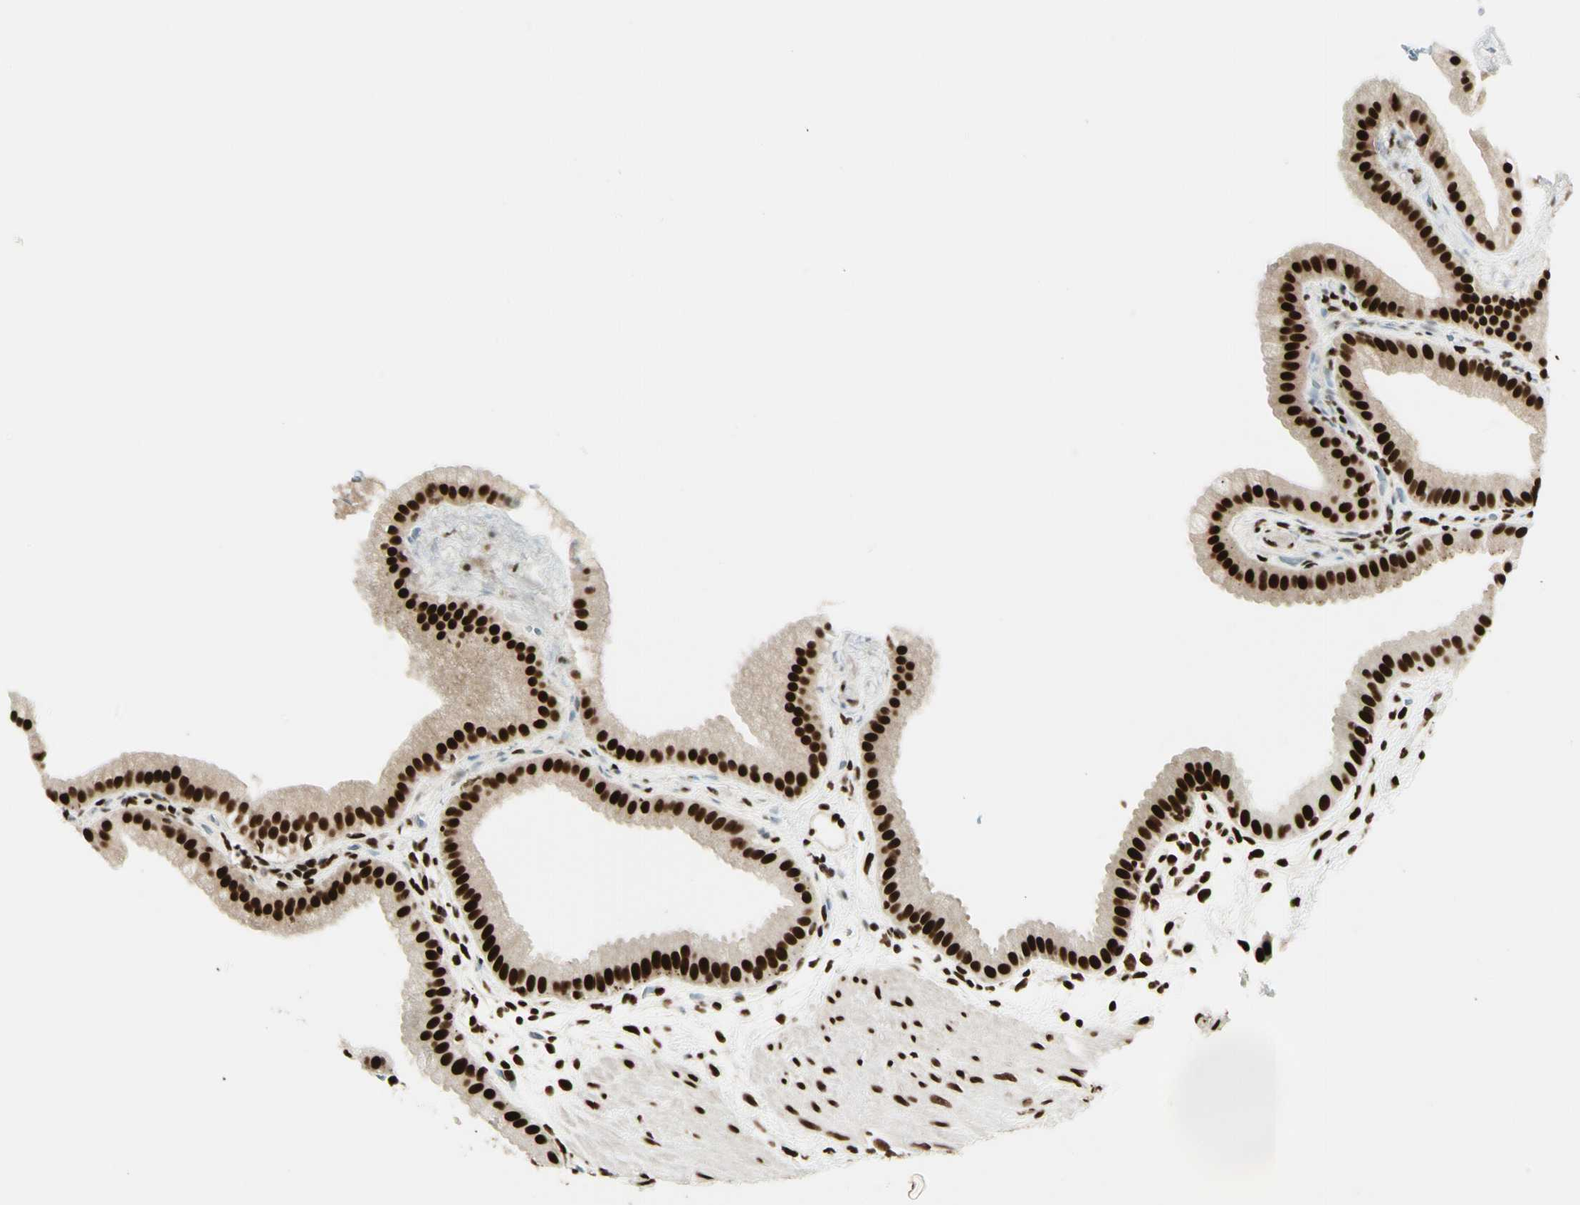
{"staining": {"intensity": "strong", "quantity": ">75%", "location": "nuclear"}, "tissue": "gallbladder", "cell_type": "Glandular cells", "image_type": "normal", "snomed": [{"axis": "morphology", "description": "Normal tissue, NOS"}, {"axis": "topography", "description": "Gallbladder"}], "caption": "Strong nuclear protein expression is identified in approximately >75% of glandular cells in gallbladder.", "gene": "FUS", "patient": {"sex": "female", "age": 64}}